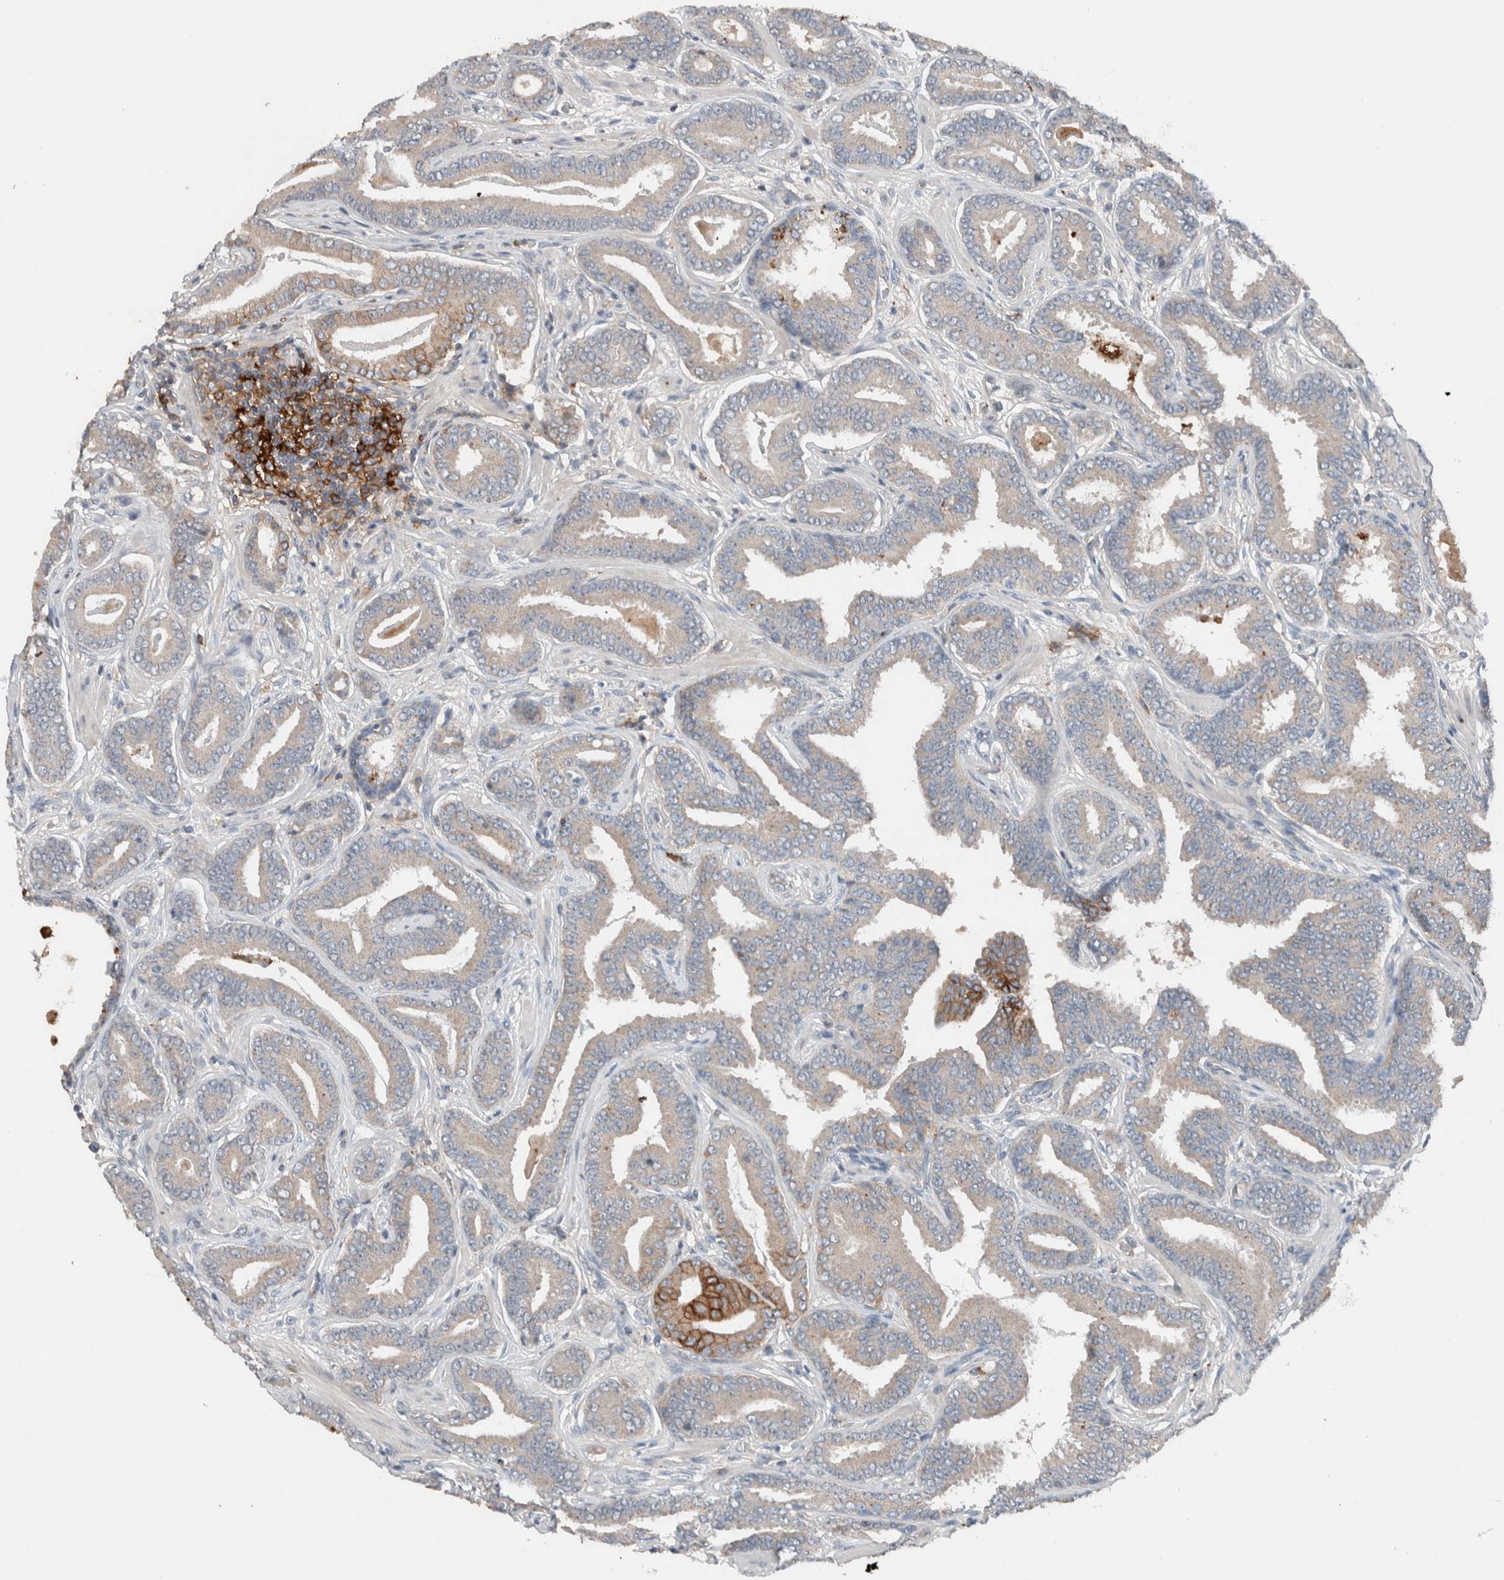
{"staining": {"intensity": "moderate", "quantity": "<25%", "location": "cytoplasmic/membranous"}, "tissue": "prostate cancer", "cell_type": "Tumor cells", "image_type": "cancer", "snomed": [{"axis": "morphology", "description": "Adenocarcinoma, Low grade"}, {"axis": "topography", "description": "Prostate"}], "caption": "Immunohistochemistry (DAB) staining of human low-grade adenocarcinoma (prostate) displays moderate cytoplasmic/membranous protein expression in approximately <25% of tumor cells. The staining is performed using DAB (3,3'-diaminobenzidine) brown chromogen to label protein expression. The nuclei are counter-stained blue using hematoxylin.", "gene": "UGCG", "patient": {"sex": "male", "age": 62}}